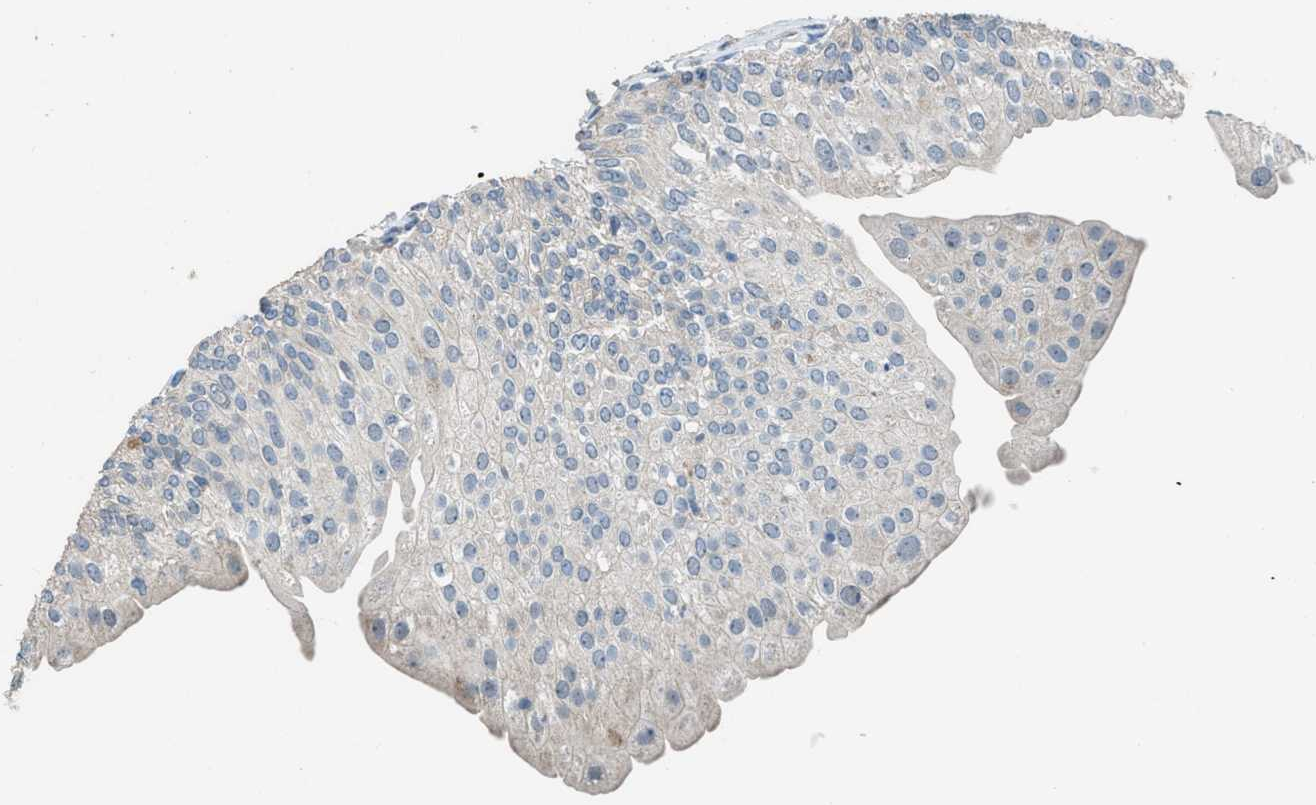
{"staining": {"intensity": "negative", "quantity": "none", "location": "none"}, "tissue": "urinary bladder", "cell_type": "Urothelial cells", "image_type": "normal", "snomed": [{"axis": "morphology", "description": "Normal tissue, NOS"}, {"axis": "topography", "description": "Urinary bladder"}], "caption": "DAB immunohistochemical staining of unremarkable human urinary bladder shows no significant expression in urothelial cells.", "gene": "TIMD4", "patient": {"sex": "male", "age": 46}}